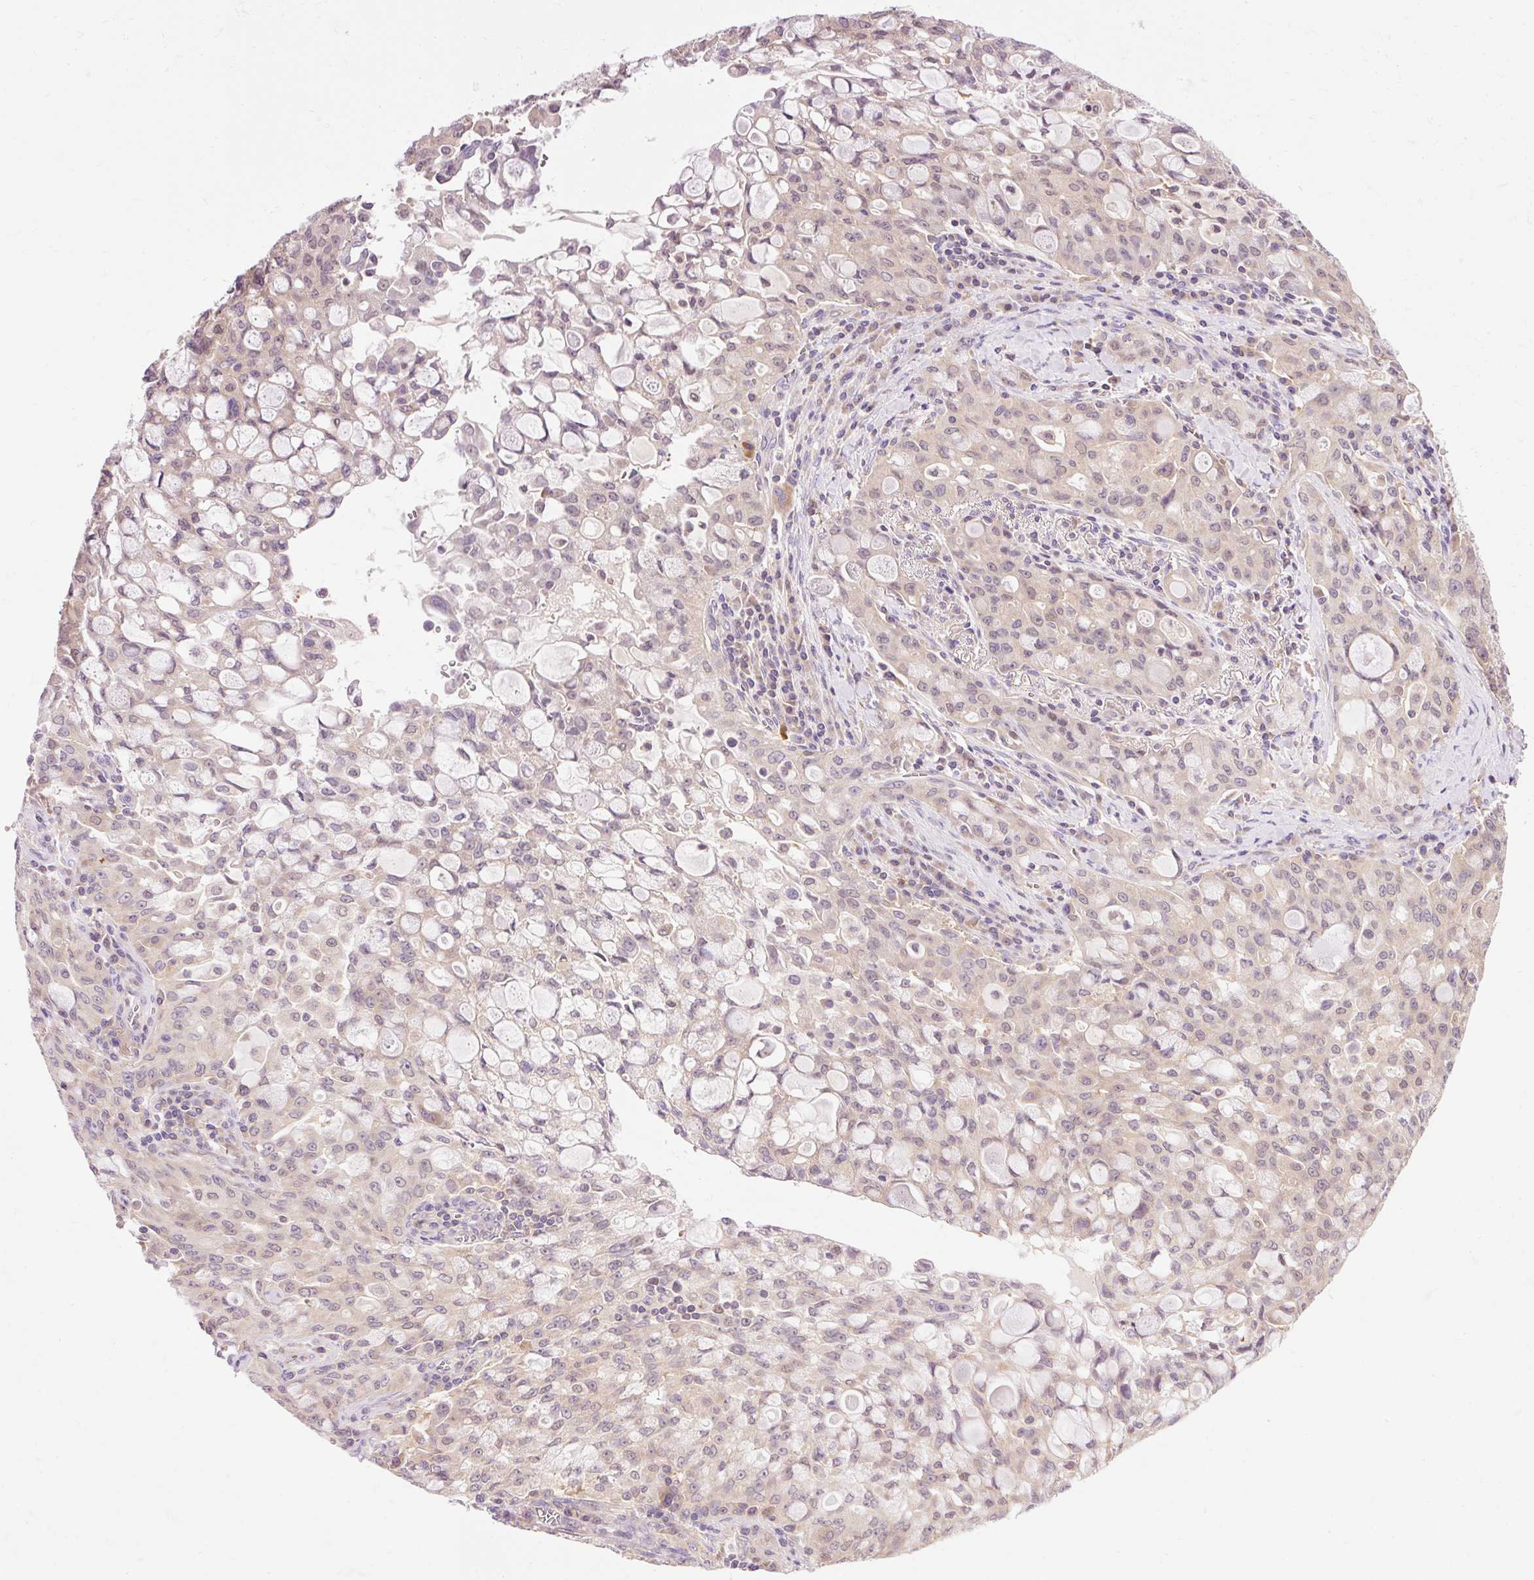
{"staining": {"intensity": "weak", "quantity": "25%-75%", "location": "nuclear"}, "tissue": "lung cancer", "cell_type": "Tumor cells", "image_type": "cancer", "snomed": [{"axis": "morphology", "description": "Adenocarcinoma, NOS"}, {"axis": "topography", "description": "Lung"}], "caption": "Immunohistochemistry (DAB (3,3'-diaminobenzidine)) staining of lung adenocarcinoma displays weak nuclear protein expression in approximately 25%-75% of tumor cells.", "gene": "IMMT", "patient": {"sex": "female", "age": 44}}